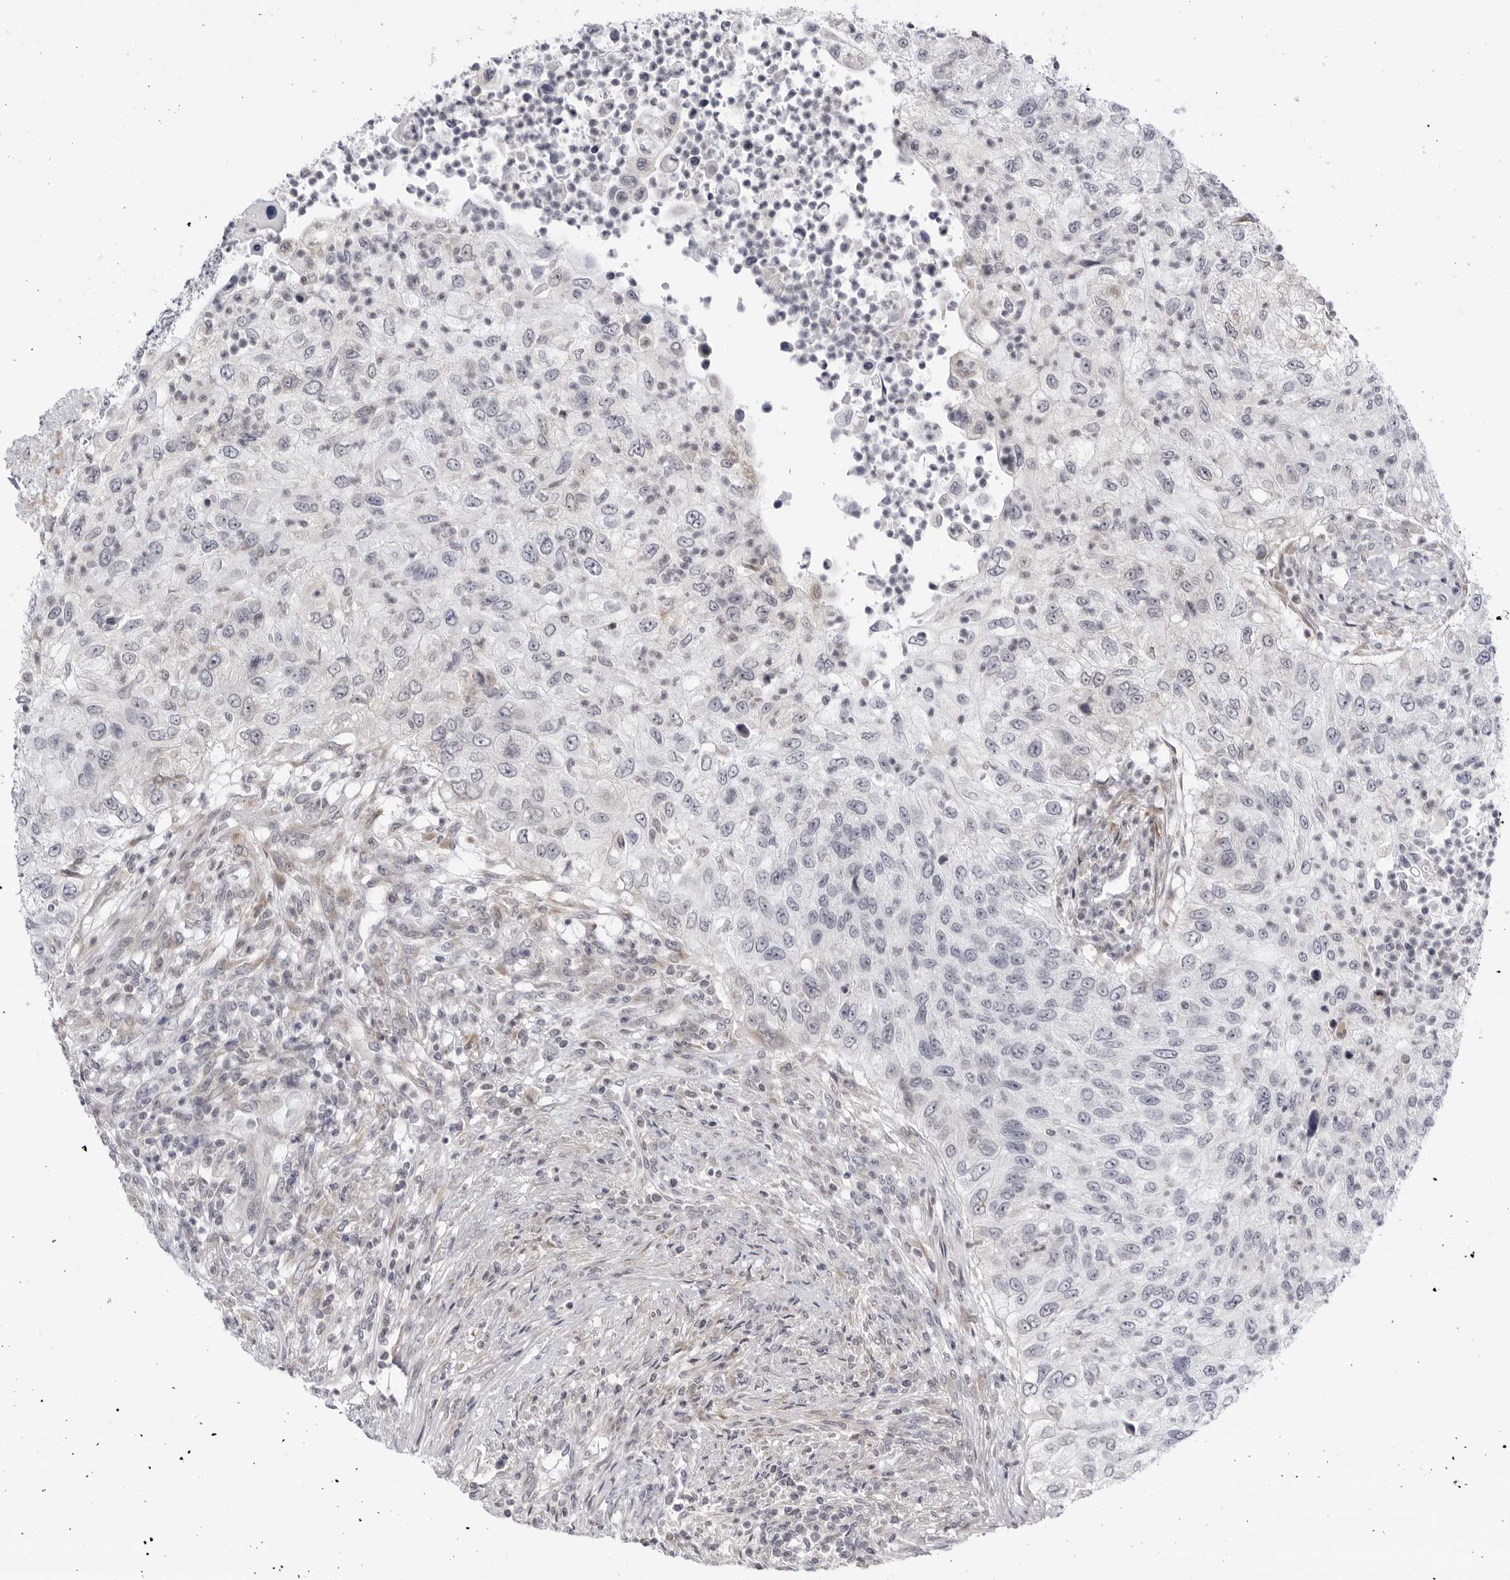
{"staining": {"intensity": "negative", "quantity": "none", "location": "none"}, "tissue": "urothelial cancer", "cell_type": "Tumor cells", "image_type": "cancer", "snomed": [{"axis": "morphology", "description": "Urothelial carcinoma, High grade"}, {"axis": "topography", "description": "Urinary bladder"}], "caption": "Immunohistochemical staining of human urothelial carcinoma (high-grade) displays no significant expression in tumor cells.", "gene": "CNBD1", "patient": {"sex": "female", "age": 60}}